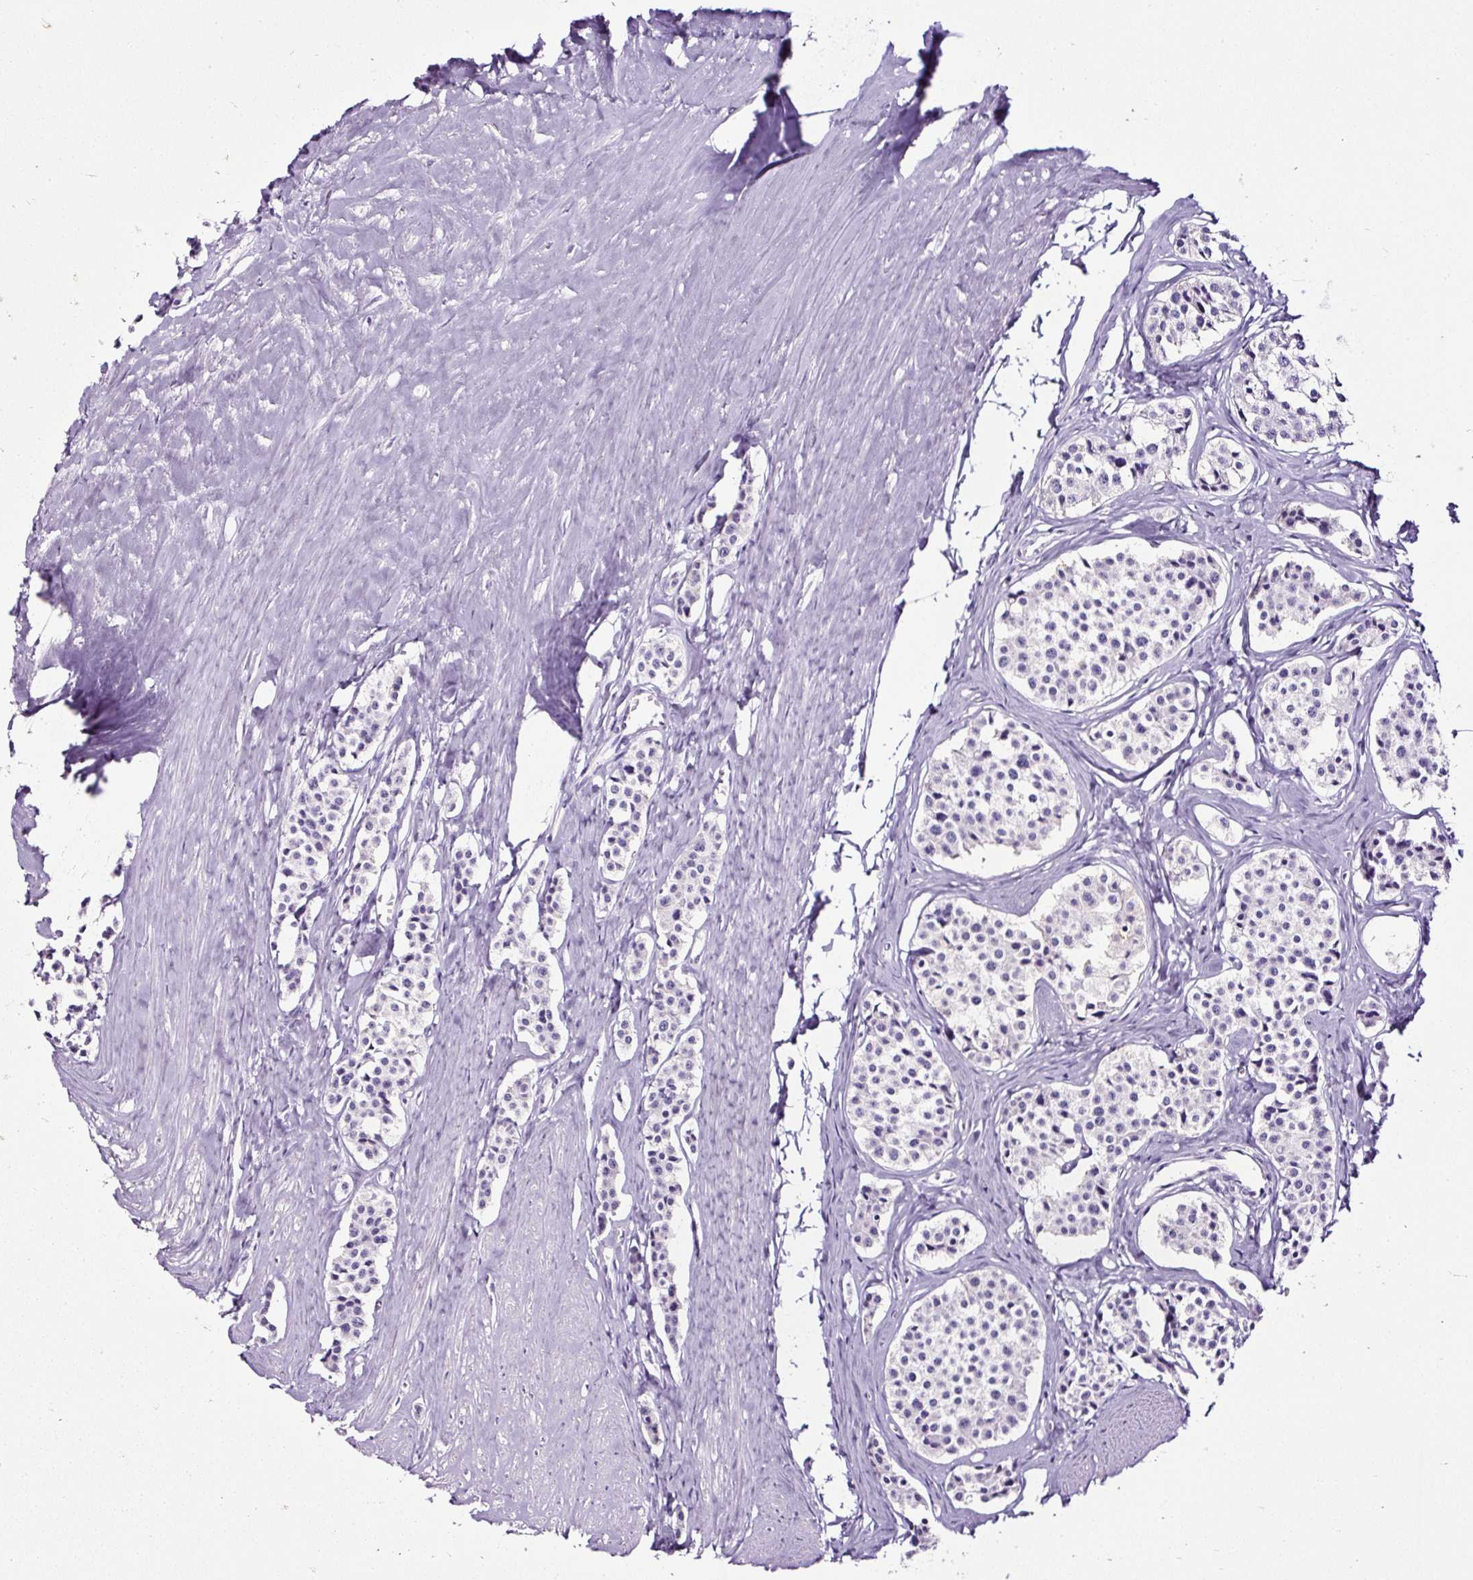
{"staining": {"intensity": "negative", "quantity": "none", "location": "none"}, "tissue": "carcinoid", "cell_type": "Tumor cells", "image_type": "cancer", "snomed": [{"axis": "morphology", "description": "Carcinoid, malignant, NOS"}, {"axis": "topography", "description": "Small intestine"}], "caption": "The micrograph reveals no staining of tumor cells in carcinoid.", "gene": "SLC7A8", "patient": {"sex": "male", "age": 60}}